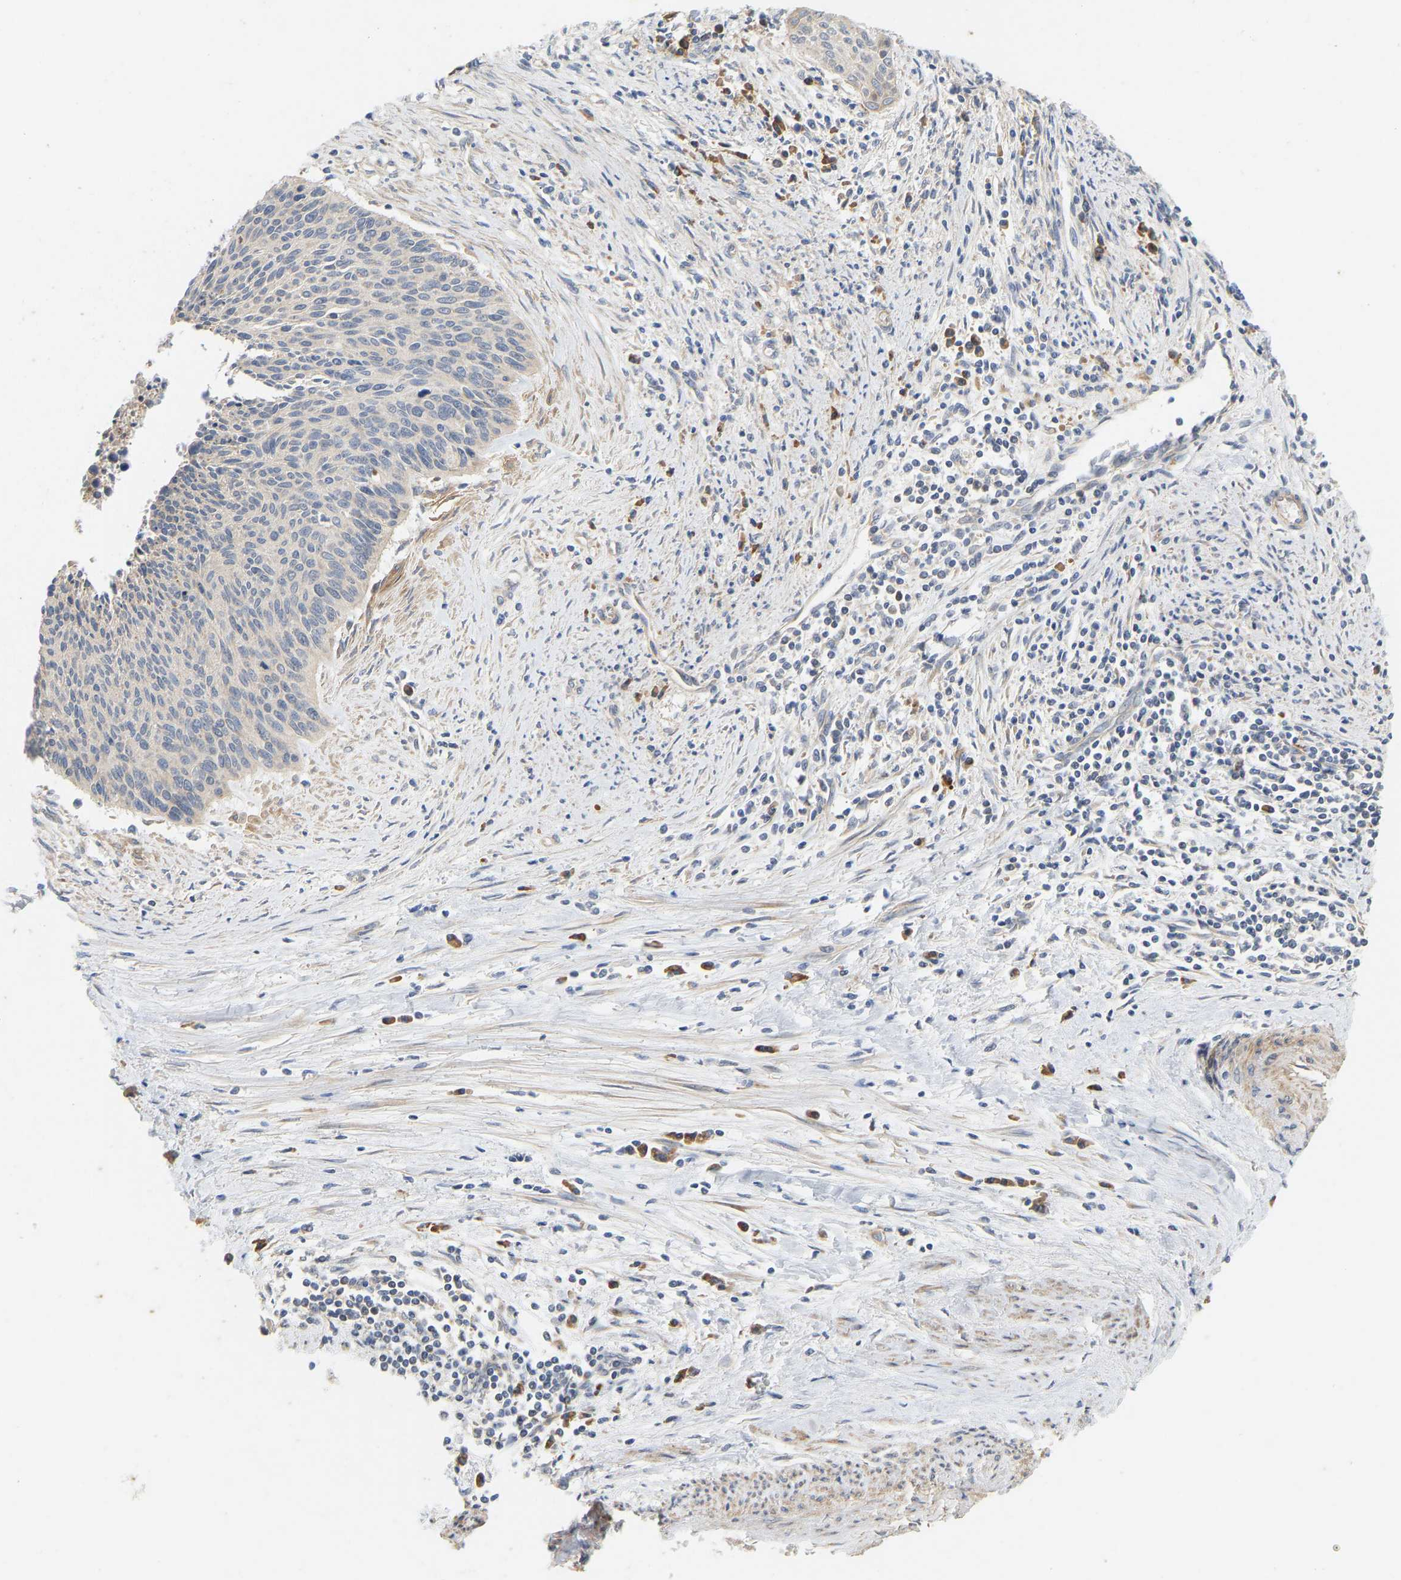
{"staining": {"intensity": "moderate", "quantity": "<25%", "location": "cytoplasmic/membranous"}, "tissue": "cervical cancer", "cell_type": "Tumor cells", "image_type": "cancer", "snomed": [{"axis": "morphology", "description": "Squamous cell carcinoma, NOS"}, {"axis": "topography", "description": "Cervix"}], "caption": "An immunohistochemistry micrograph of tumor tissue is shown. Protein staining in brown labels moderate cytoplasmic/membranous positivity in cervical squamous cell carcinoma within tumor cells.", "gene": "HACD2", "patient": {"sex": "female", "age": 55}}